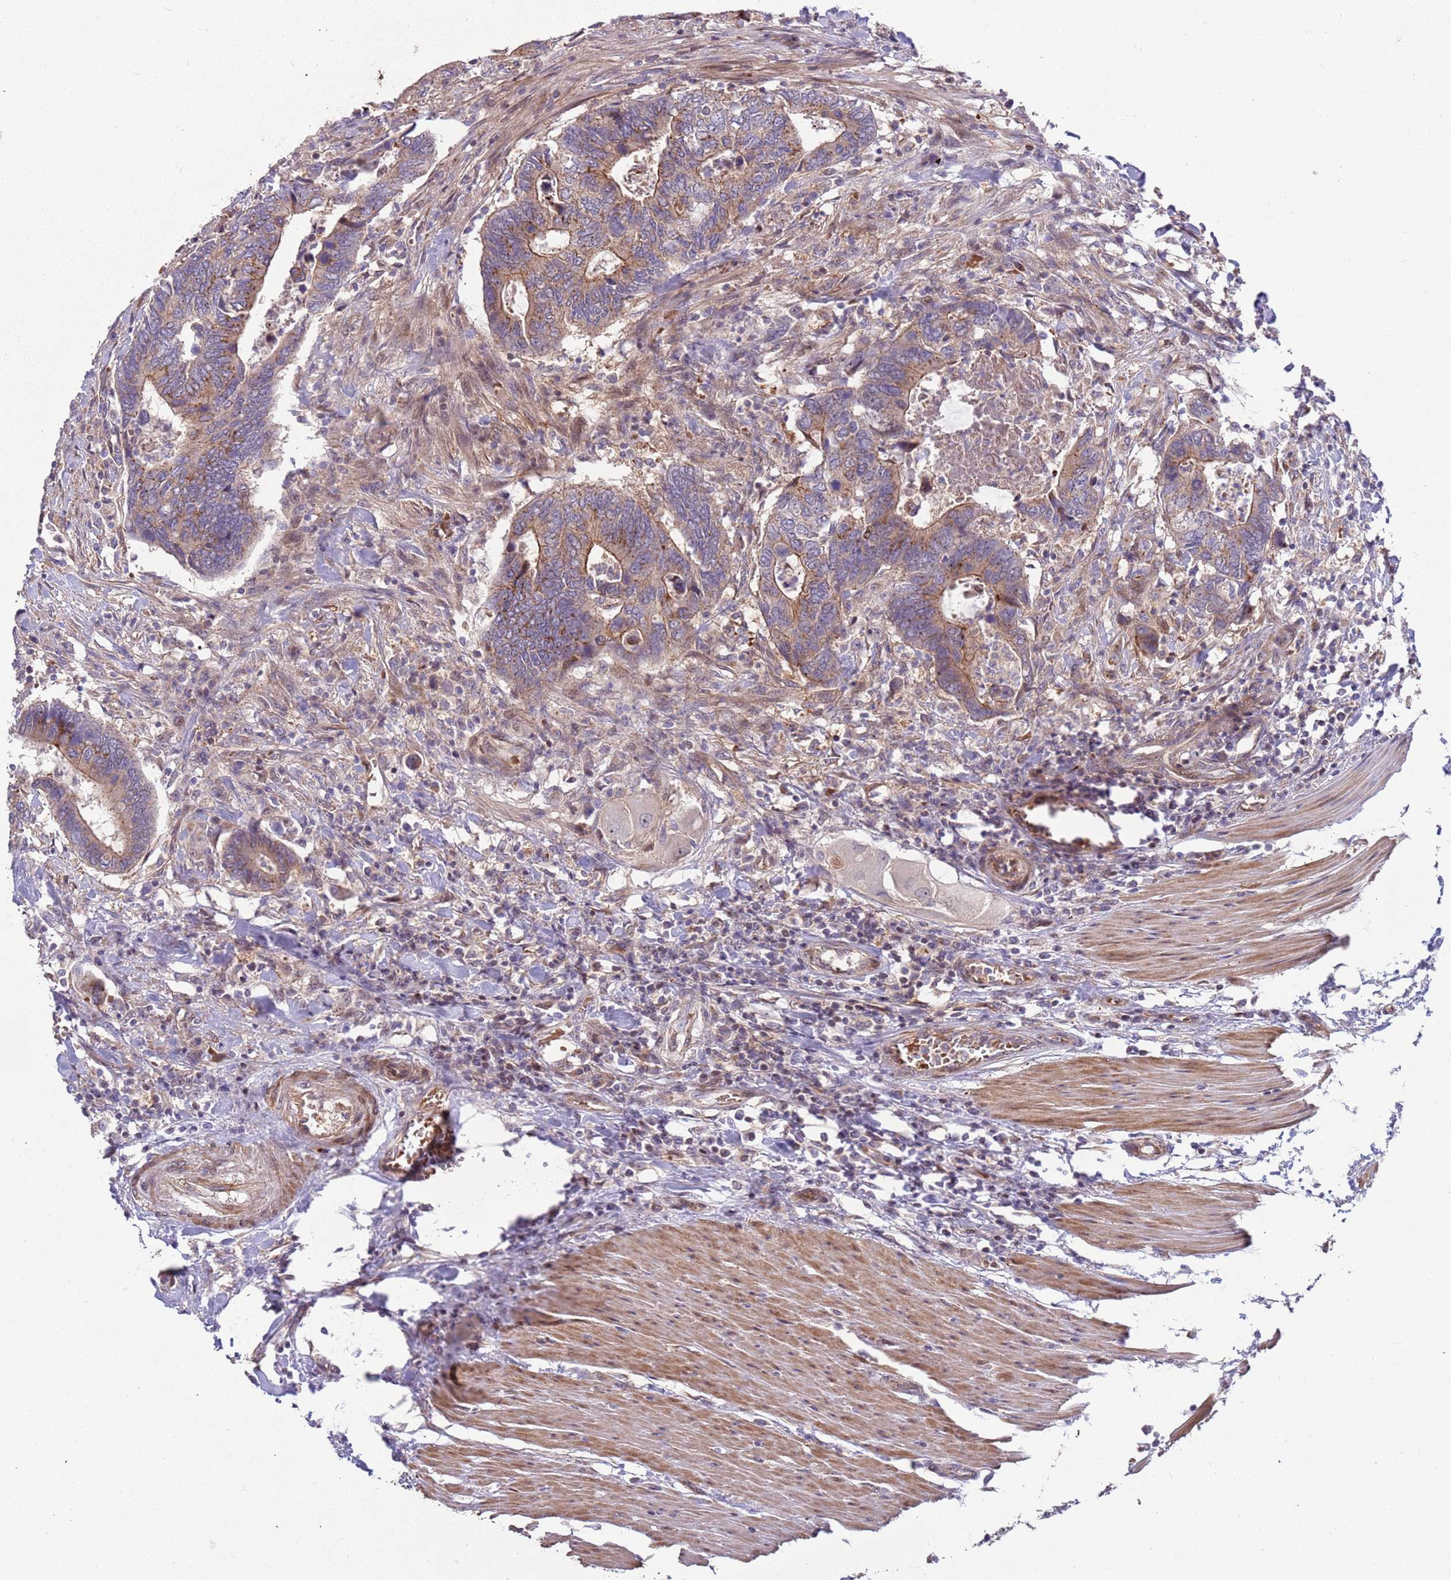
{"staining": {"intensity": "moderate", "quantity": "25%-75%", "location": "cytoplasmic/membranous"}, "tissue": "colorectal cancer", "cell_type": "Tumor cells", "image_type": "cancer", "snomed": [{"axis": "morphology", "description": "Adenocarcinoma, NOS"}, {"axis": "topography", "description": "Colon"}], "caption": "Immunohistochemical staining of human colorectal cancer displays medium levels of moderate cytoplasmic/membranous positivity in approximately 25%-75% of tumor cells.", "gene": "ITGB6", "patient": {"sex": "male", "age": 87}}